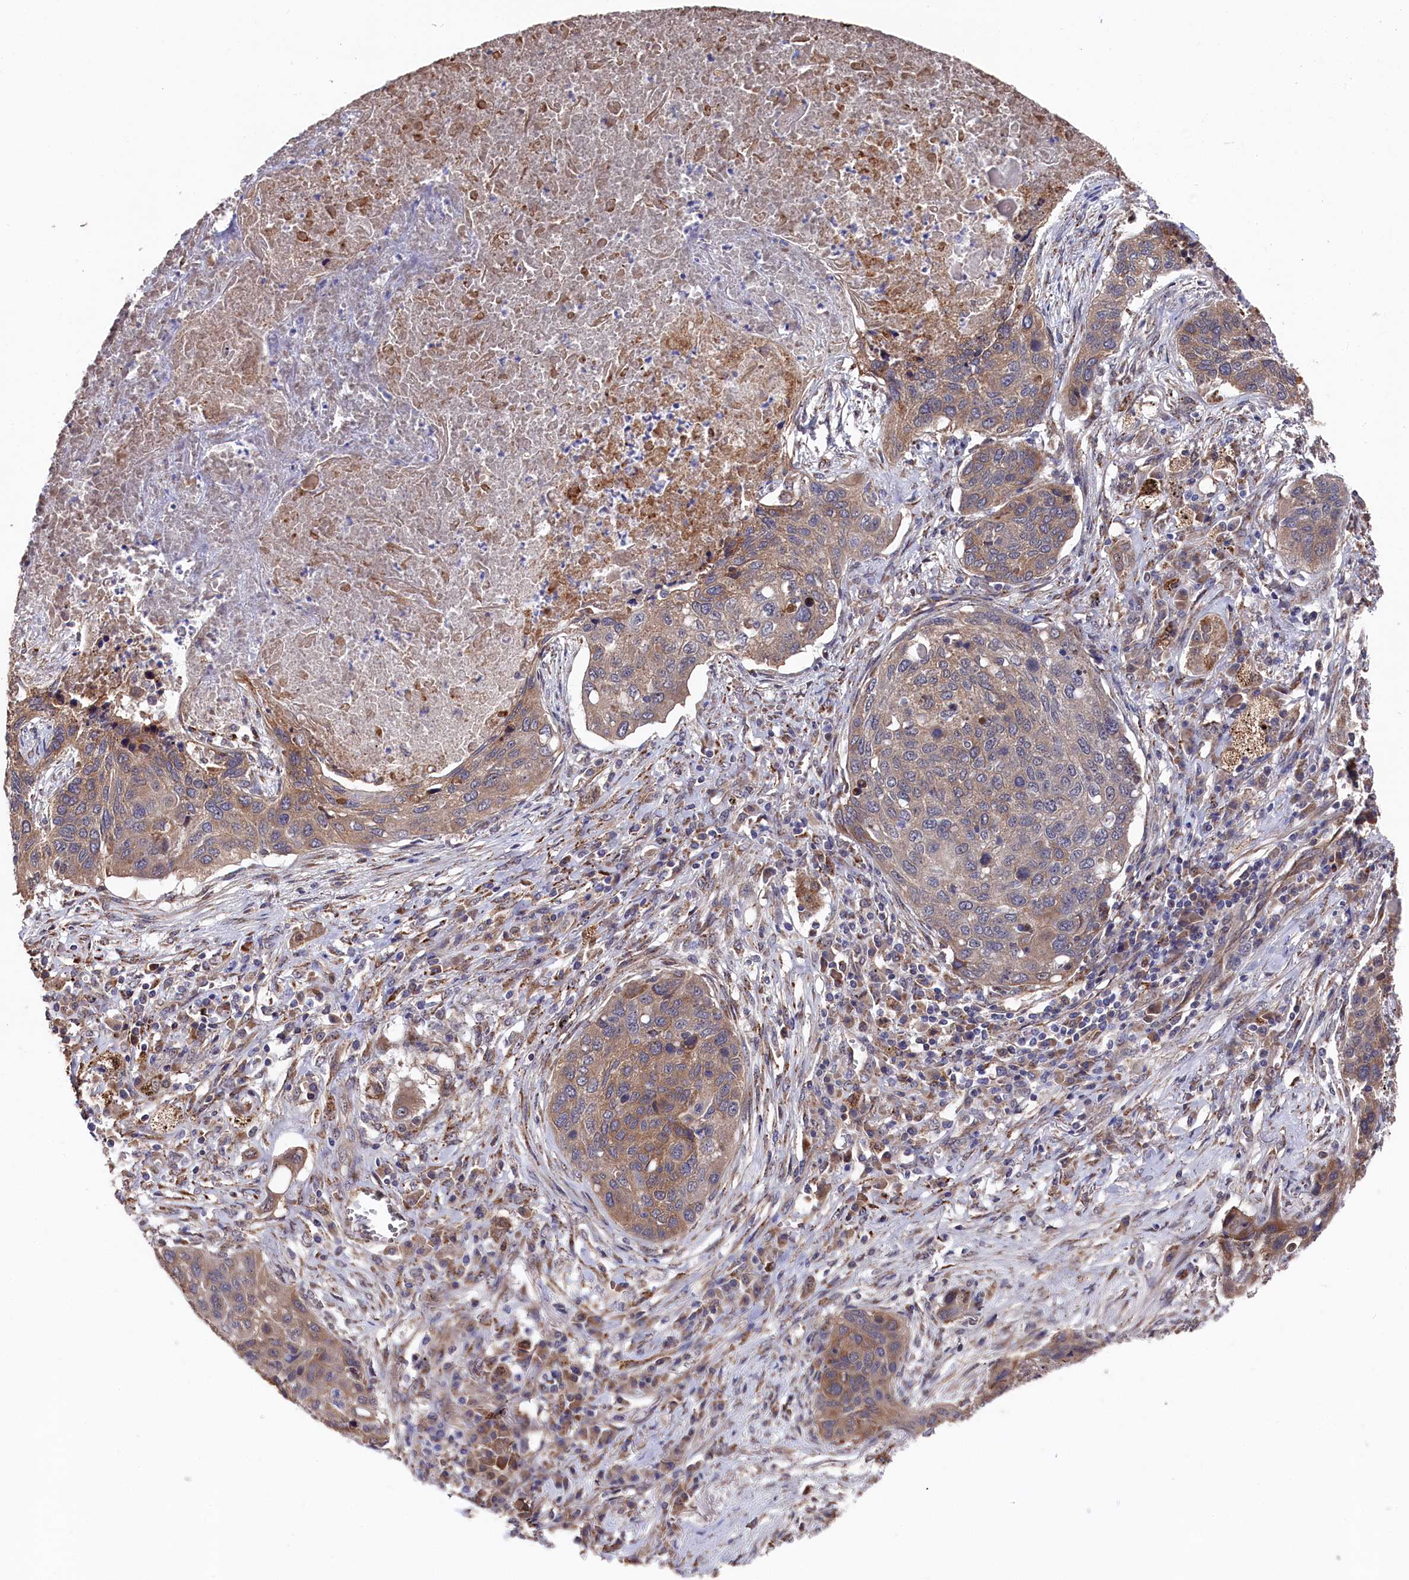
{"staining": {"intensity": "moderate", "quantity": "25%-75%", "location": "cytoplasmic/membranous"}, "tissue": "lung cancer", "cell_type": "Tumor cells", "image_type": "cancer", "snomed": [{"axis": "morphology", "description": "Squamous cell carcinoma, NOS"}, {"axis": "topography", "description": "Lung"}], "caption": "Immunohistochemical staining of human lung cancer (squamous cell carcinoma) displays moderate cytoplasmic/membranous protein staining in approximately 25%-75% of tumor cells.", "gene": "SLC12A4", "patient": {"sex": "female", "age": 63}}